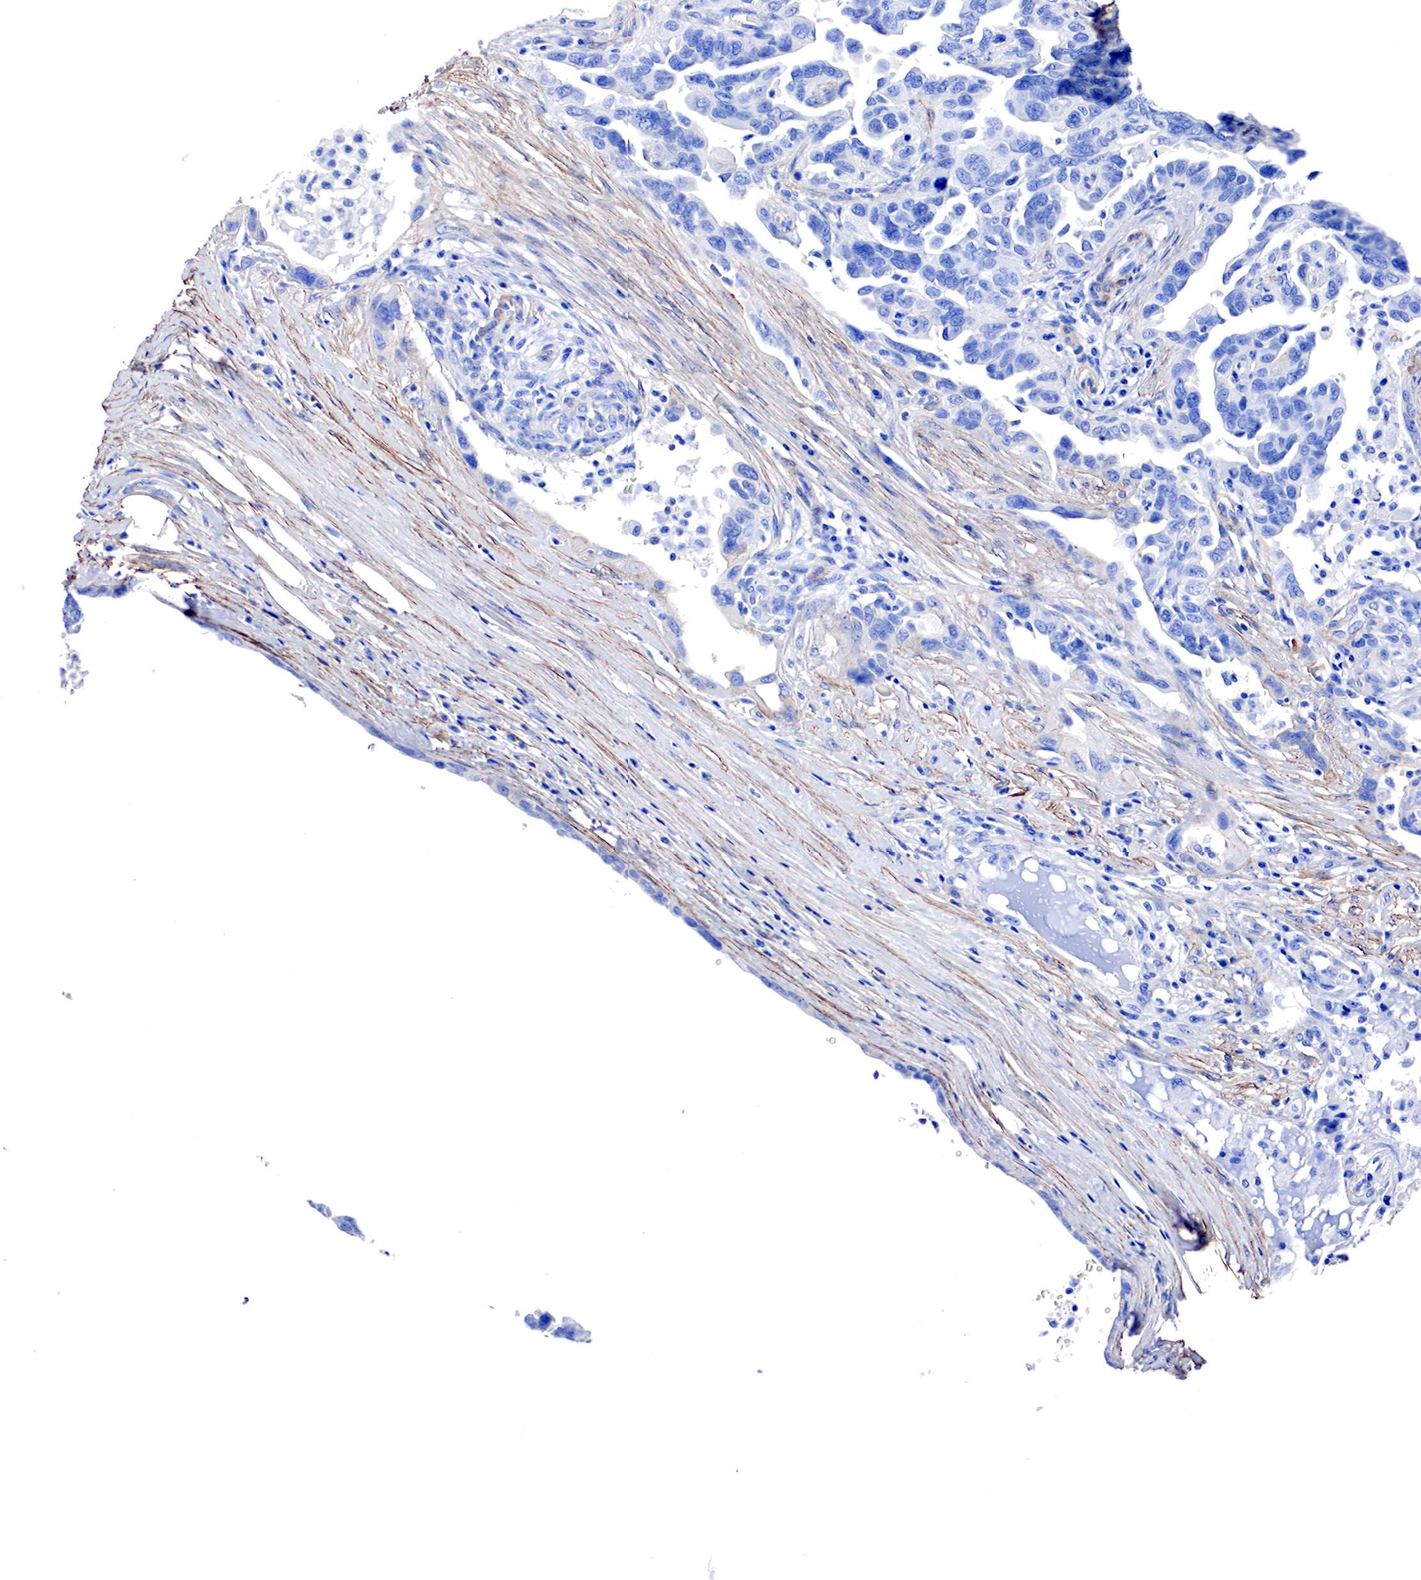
{"staining": {"intensity": "negative", "quantity": "none", "location": "none"}, "tissue": "ovarian cancer", "cell_type": "Tumor cells", "image_type": "cancer", "snomed": [{"axis": "morphology", "description": "Cystadenocarcinoma, serous, NOS"}, {"axis": "topography", "description": "Ovary"}], "caption": "DAB immunohistochemical staining of ovarian cancer (serous cystadenocarcinoma) demonstrates no significant positivity in tumor cells.", "gene": "TPM1", "patient": {"sex": "female", "age": 64}}